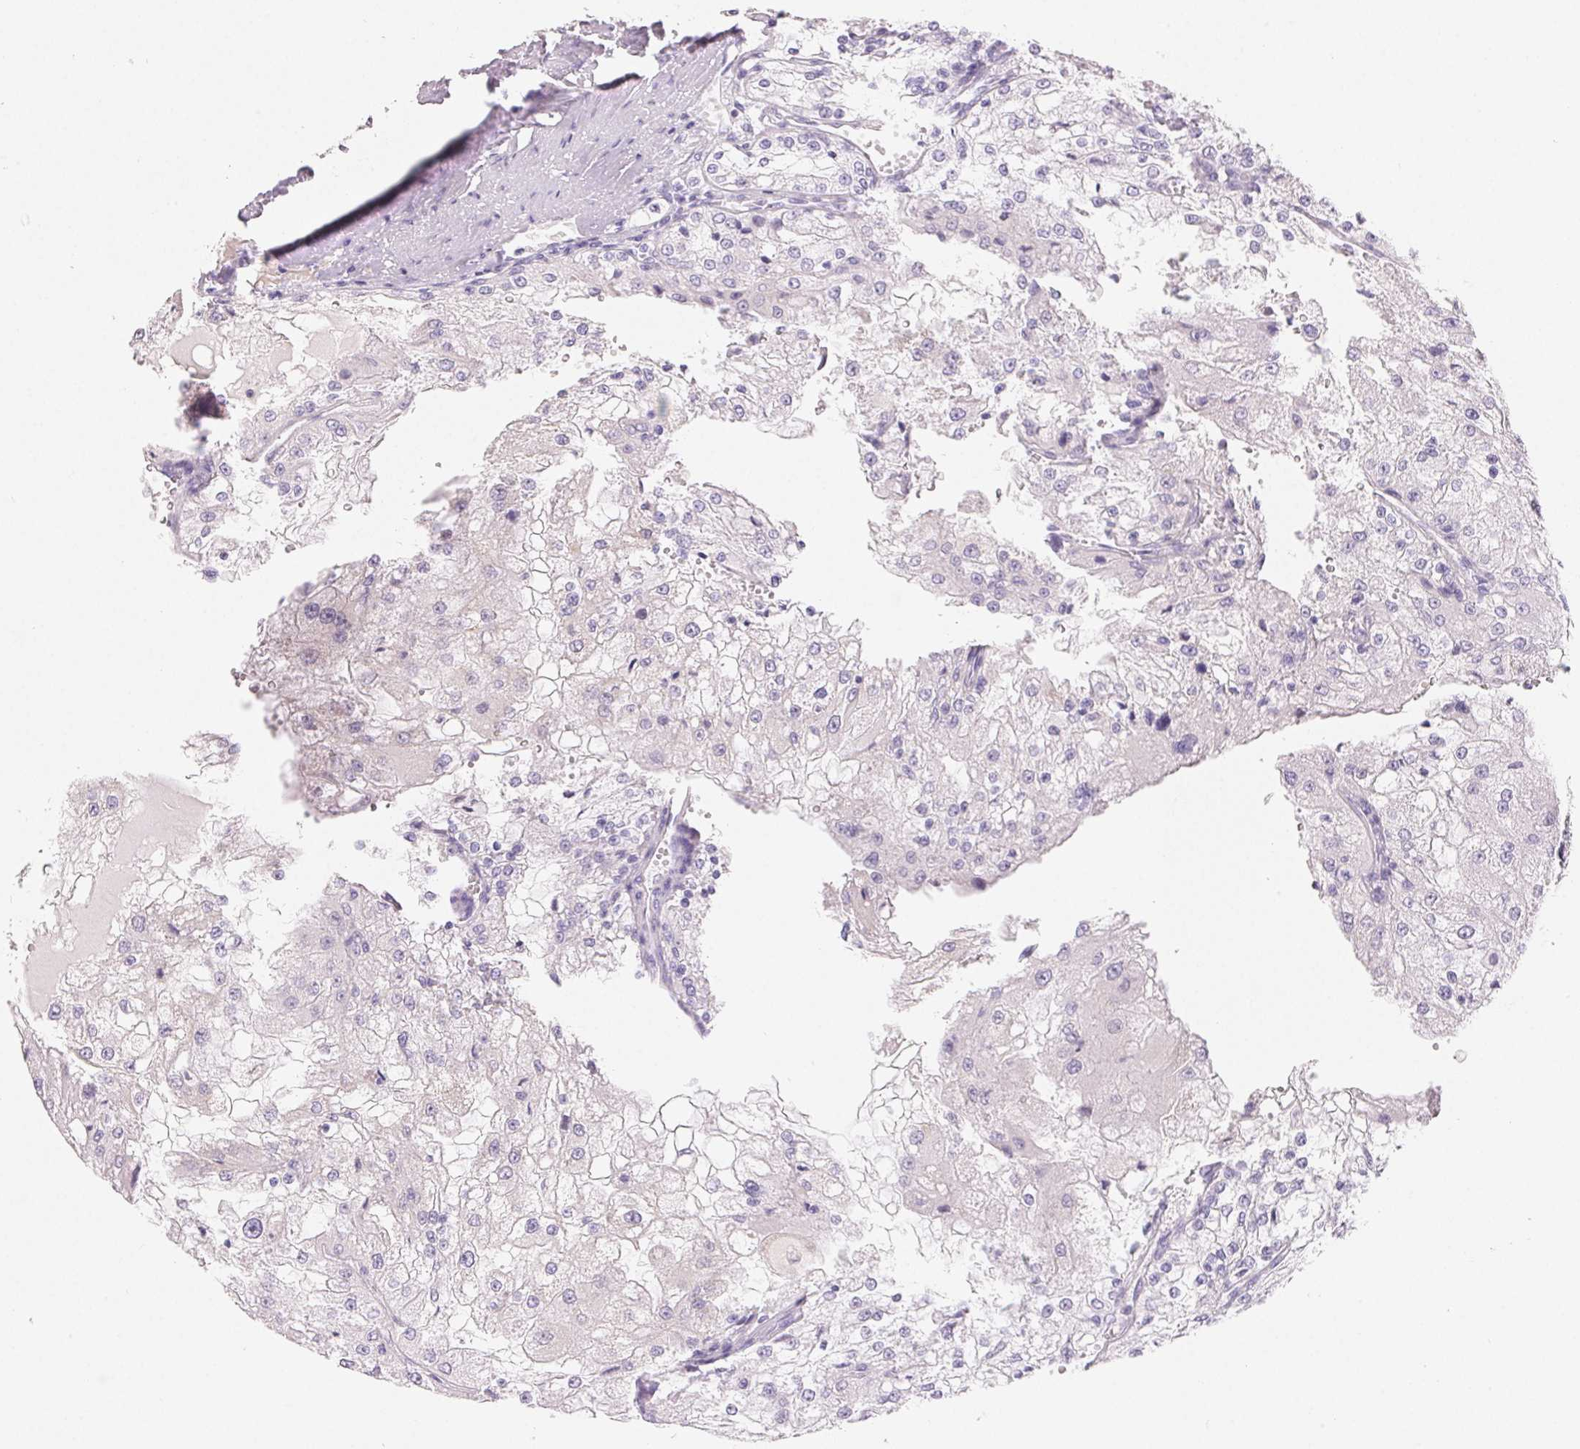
{"staining": {"intensity": "negative", "quantity": "none", "location": "none"}, "tissue": "renal cancer", "cell_type": "Tumor cells", "image_type": "cancer", "snomed": [{"axis": "morphology", "description": "Adenocarcinoma, NOS"}, {"axis": "topography", "description": "Kidney"}], "caption": "This is an immunohistochemistry (IHC) micrograph of human renal cancer (adenocarcinoma). There is no positivity in tumor cells.", "gene": "BPIFB2", "patient": {"sex": "female", "age": 74}}